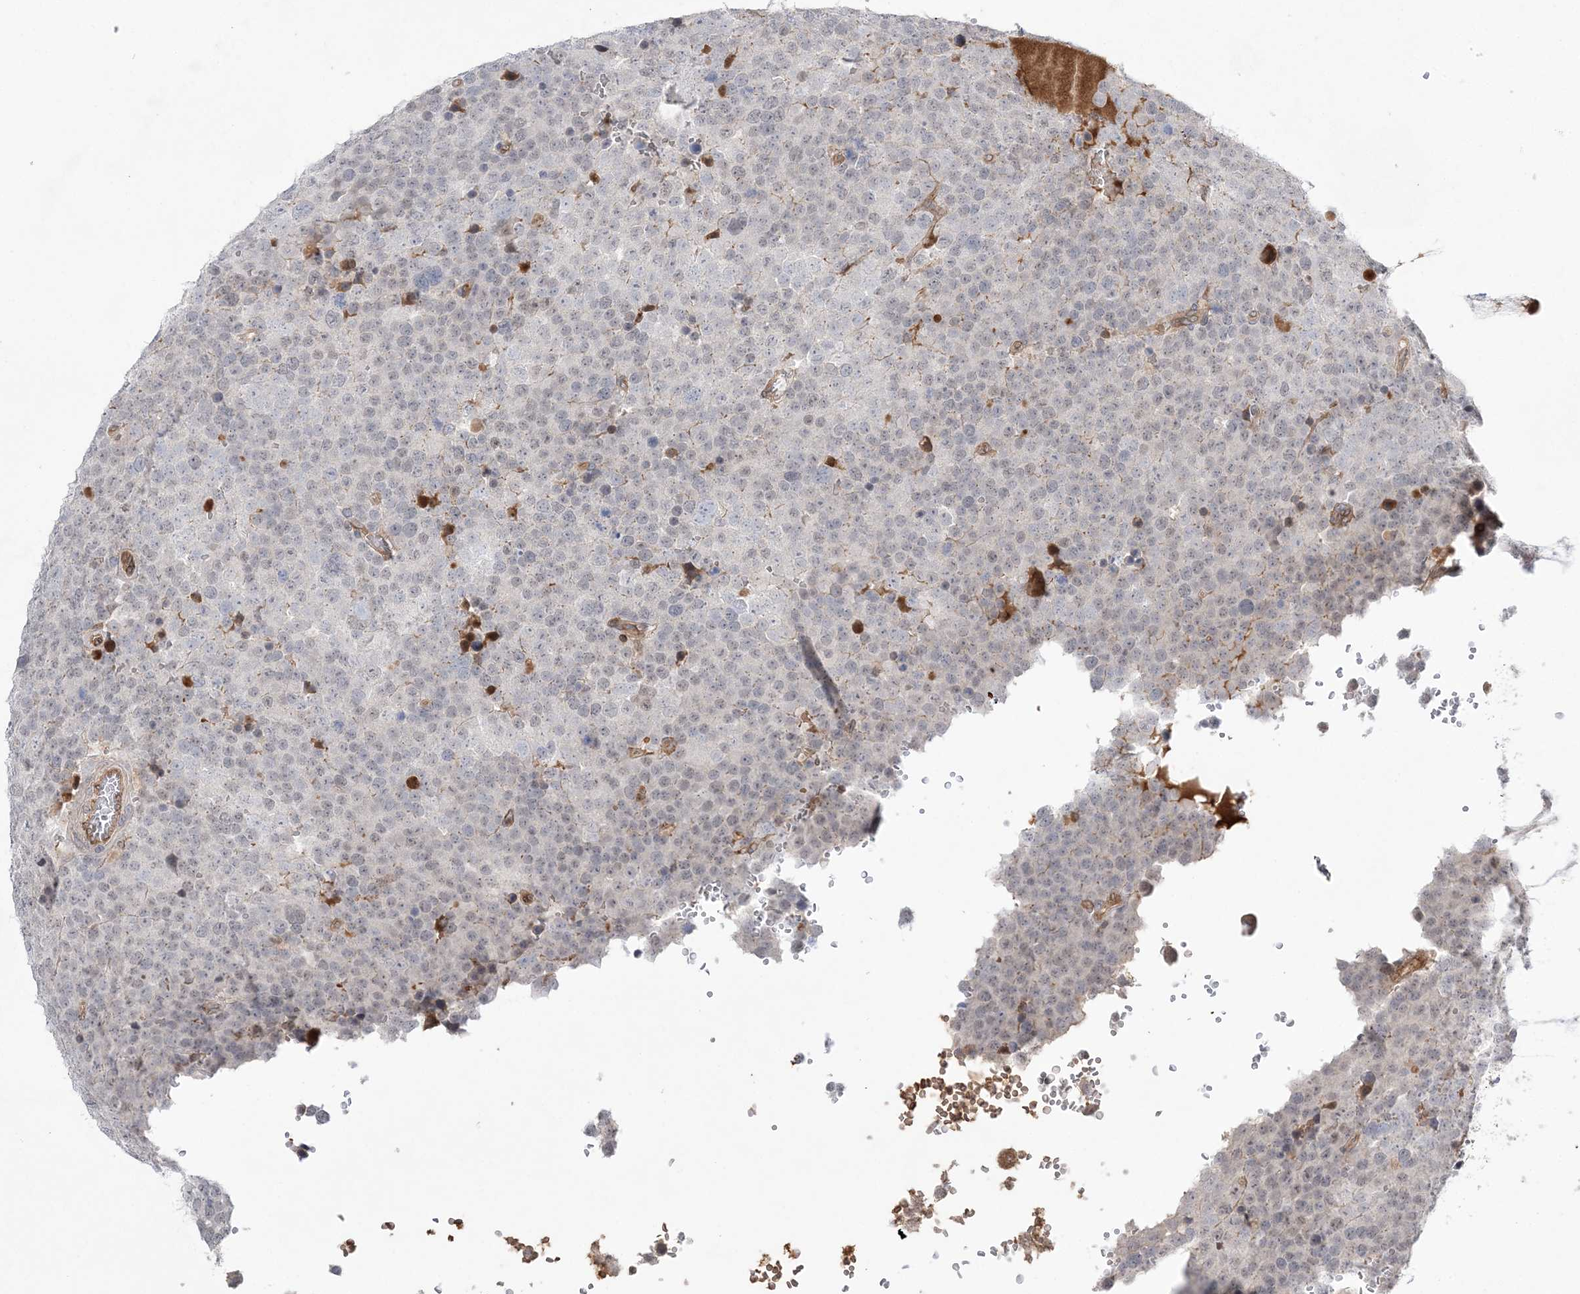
{"staining": {"intensity": "negative", "quantity": "none", "location": "none"}, "tissue": "testis cancer", "cell_type": "Tumor cells", "image_type": "cancer", "snomed": [{"axis": "morphology", "description": "Seminoma, NOS"}, {"axis": "topography", "description": "Testis"}], "caption": "High magnification brightfield microscopy of testis seminoma stained with DAB (brown) and counterstained with hematoxylin (blue): tumor cells show no significant expression.", "gene": "TMEM132B", "patient": {"sex": "male", "age": 71}}